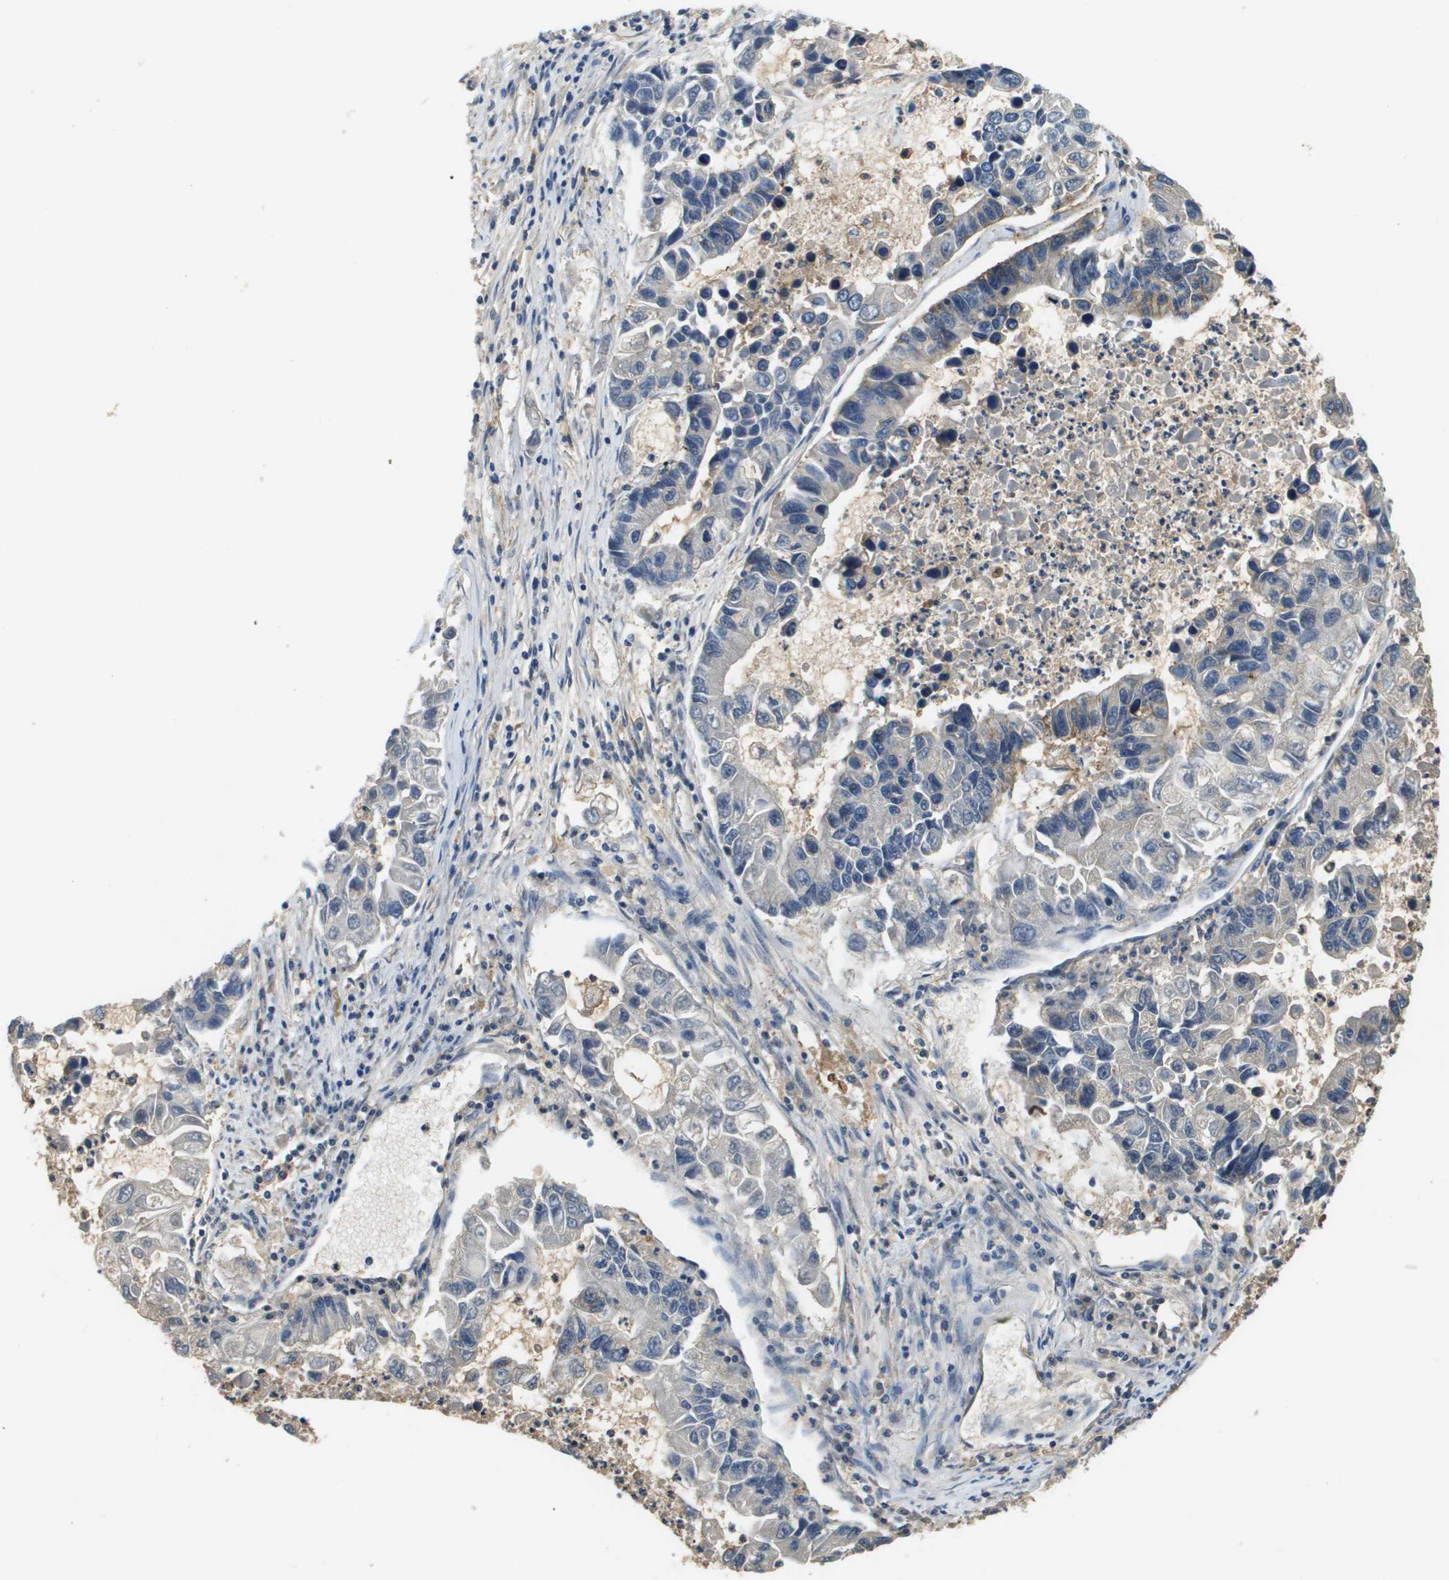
{"staining": {"intensity": "negative", "quantity": "none", "location": "none"}, "tissue": "lung cancer", "cell_type": "Tumor cells", "image_type": "cancer", "snomed": [{"axis": "morphology", "description": "Adenocarcinoma, NOS"}, {"axis": "topography", "description": "Lung"}], "caption": "DAB immunohistochemical staining of lung cancer exhibits no significant positivity in tumor cells.", "gene": "SLC16A3", "patient": {"sex": "female", "age": 51}}